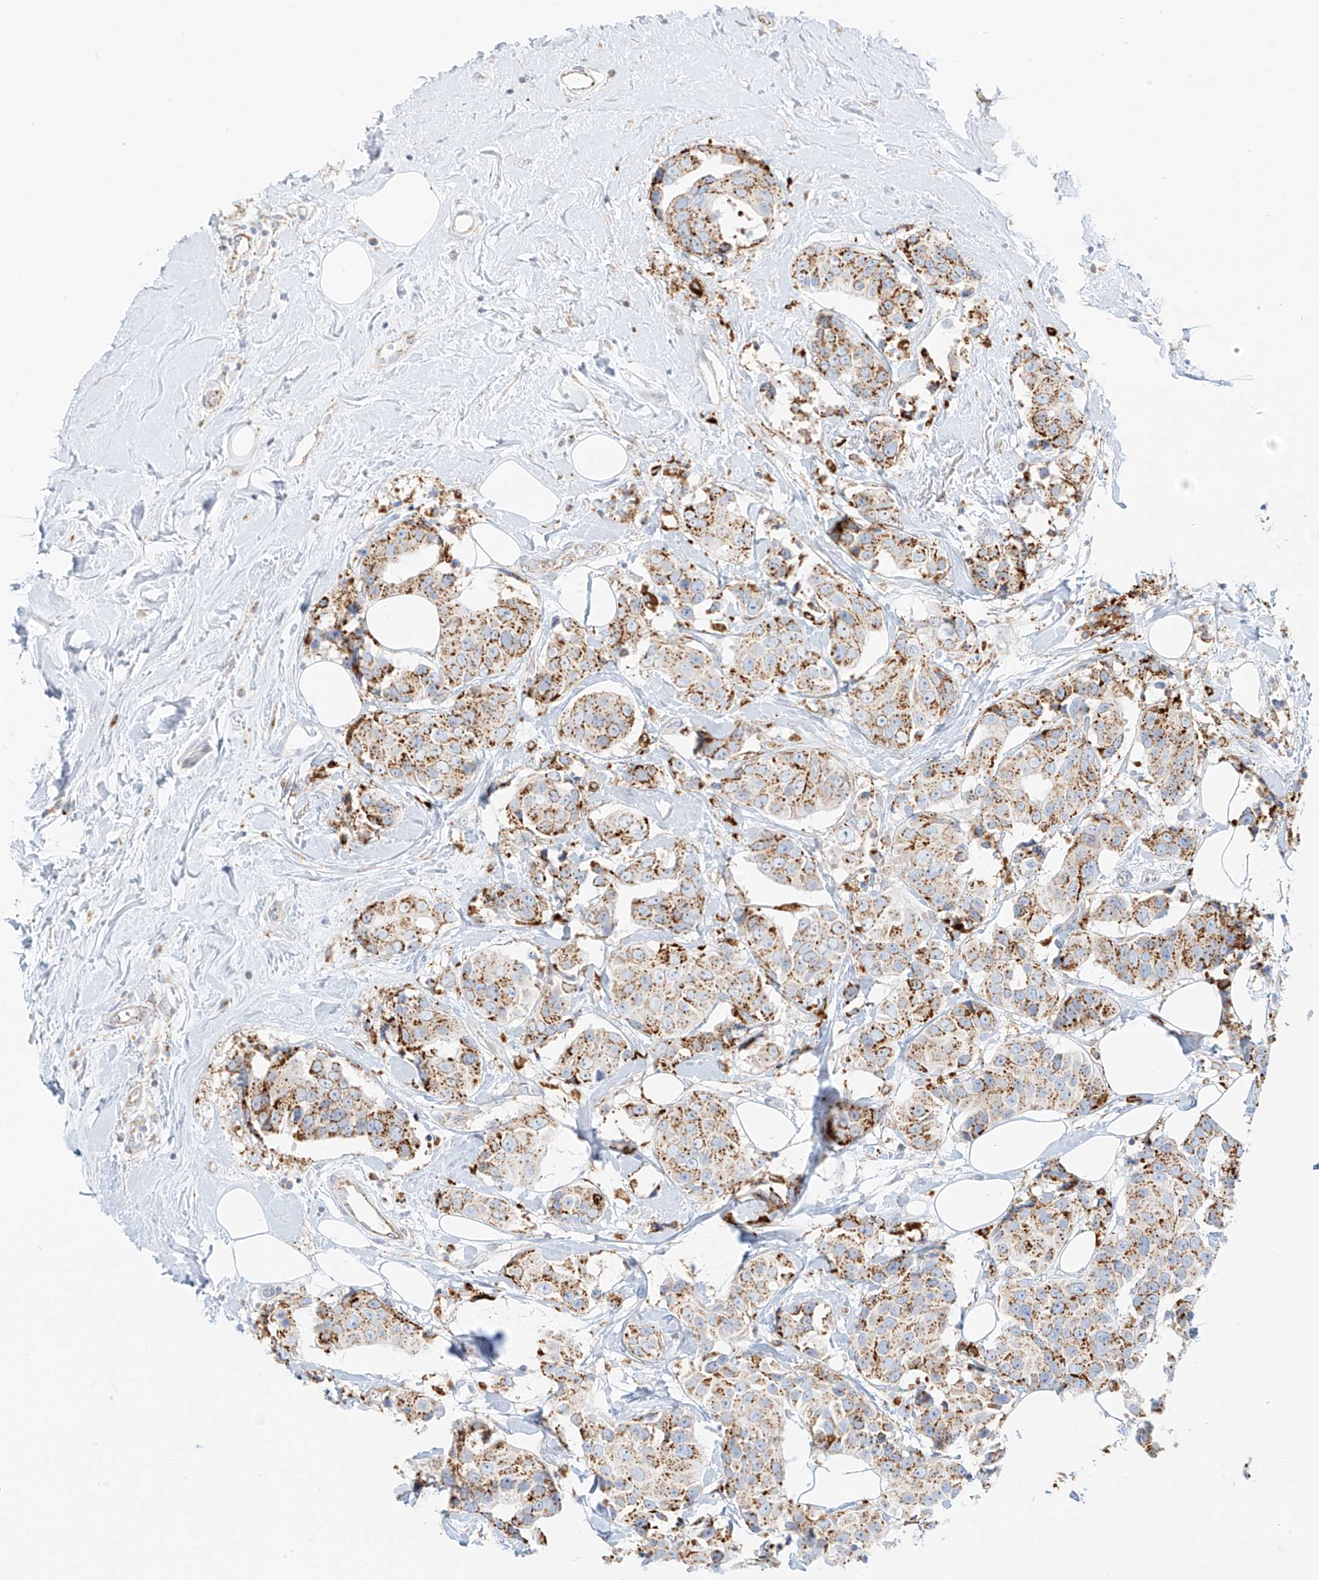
{"staining": {"intensity": "moderate", "quantity": ">75%", "location": "cytoplasmic/membranous"}, "tissue": "breast cancer", "cell_type": "Tumor cells", "image_type": "cancer", "snomed": [{"axis": "morphology", "description": "Normal tissue, NOS"}, {"axis": "morphology", "description": "Duct carcinoma"}, {"axis": "topography", "description": "Breast"}], "caption": "Breast intraductal carcinoma was stained to show a protein in brown. There is medium levels of moderate cytoplasmic/membranous staining in about >75% of tumor cells. The staining was performed using DAB, with brown indicating positive protein expression. Nuclei are stained blue with hematoxylin.", "gene": "SLC35F6", "patient": {"sex": "female", "age": 39}}